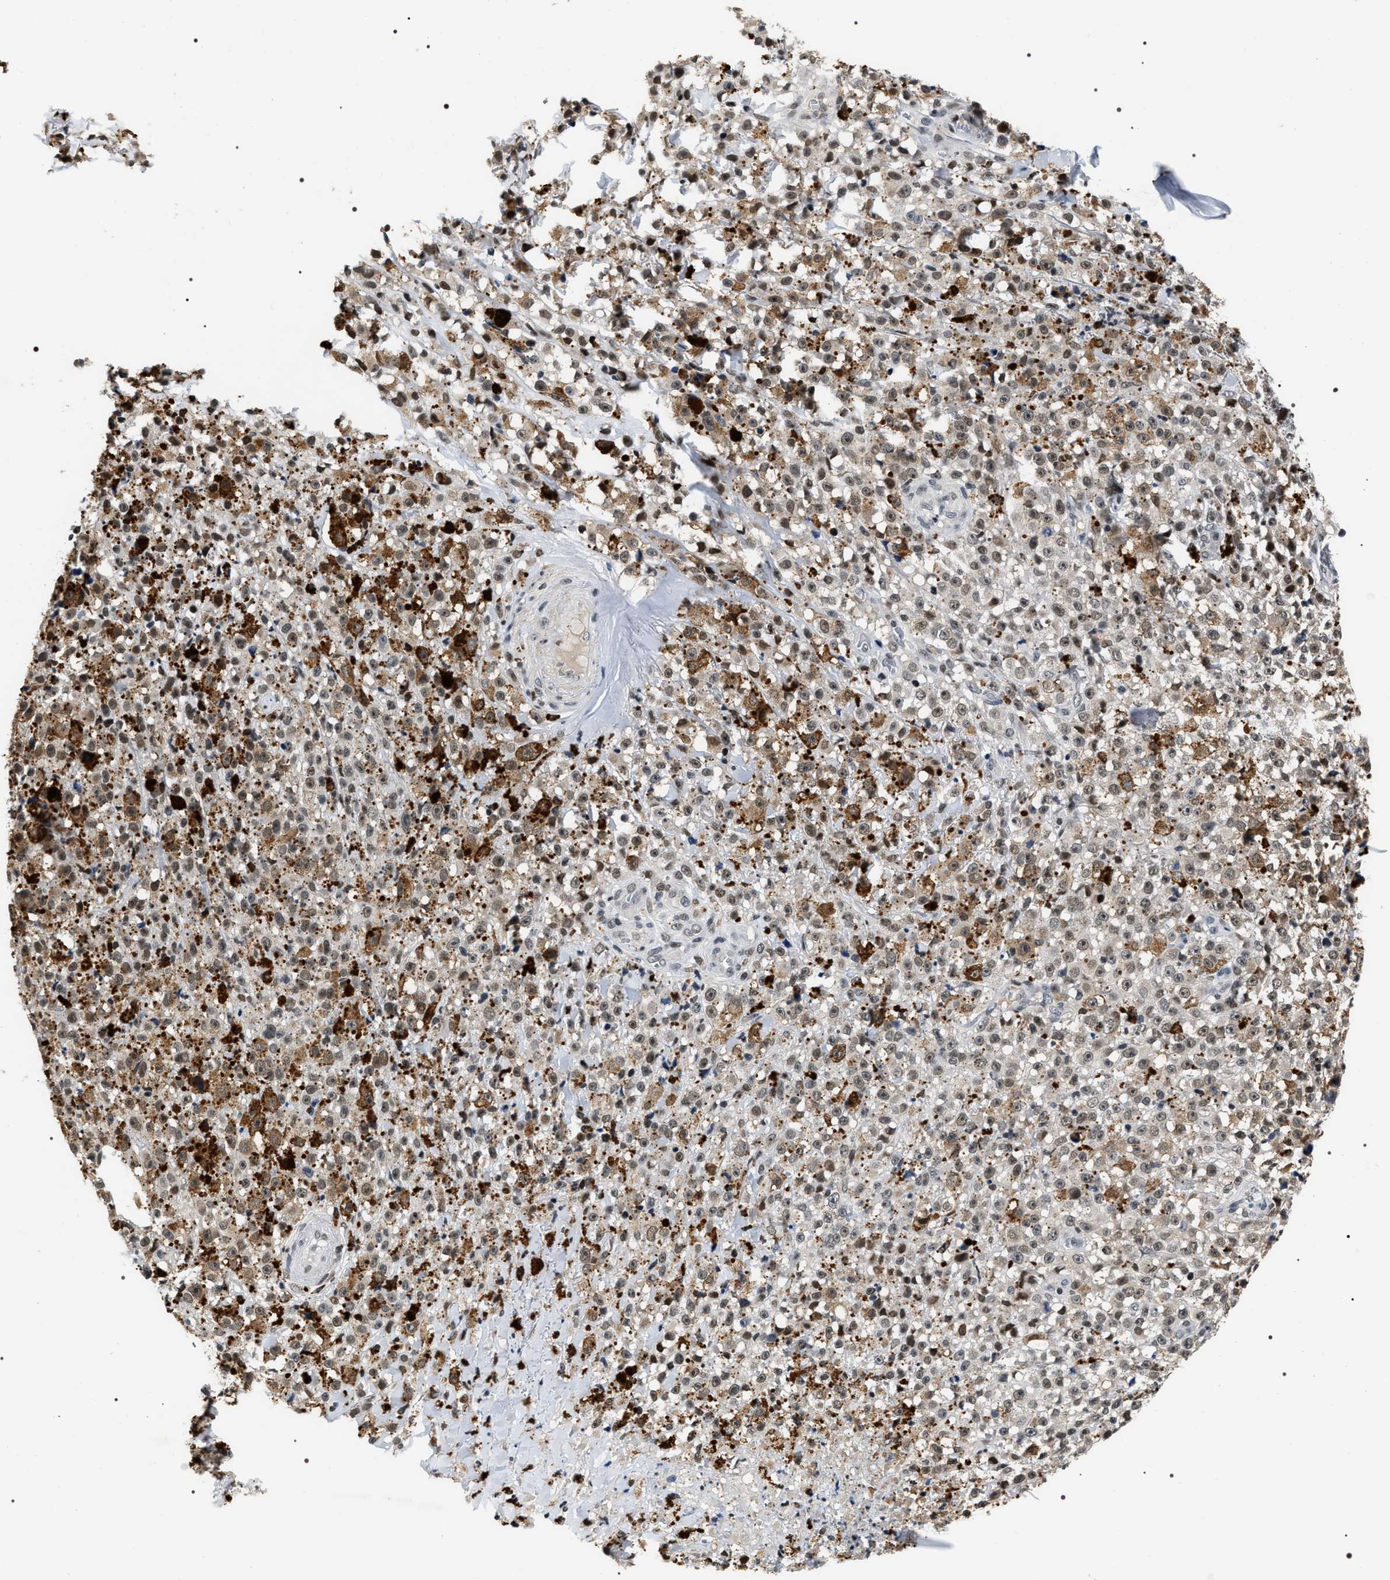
{"staining": {"intensity": "weak", "quantity": "25%-75%", "location": "nuclear"}, "tissue": "melanoma", "cell_type": "Tumor cells", "image_type": "cancer", "snomed": [{"axis": "morphology", "description": "Malignant melanoma, NOS"}, {"axis": "topography", "description": "Skin"}], "caption": "Immunohistochemical staining of malignant melanoma reveals low levels of weak nuclear protein positivity in approximately 25%-75% of tumor cells. The protein of interest is stained brown, and the nuclei are stained in blue (DAB (3,3'-diaminobenzidine) IHC with brightfield microscopy, high magnification).", "gene": "C7orf25", "patient": {"sex": "female", "age": 82}}